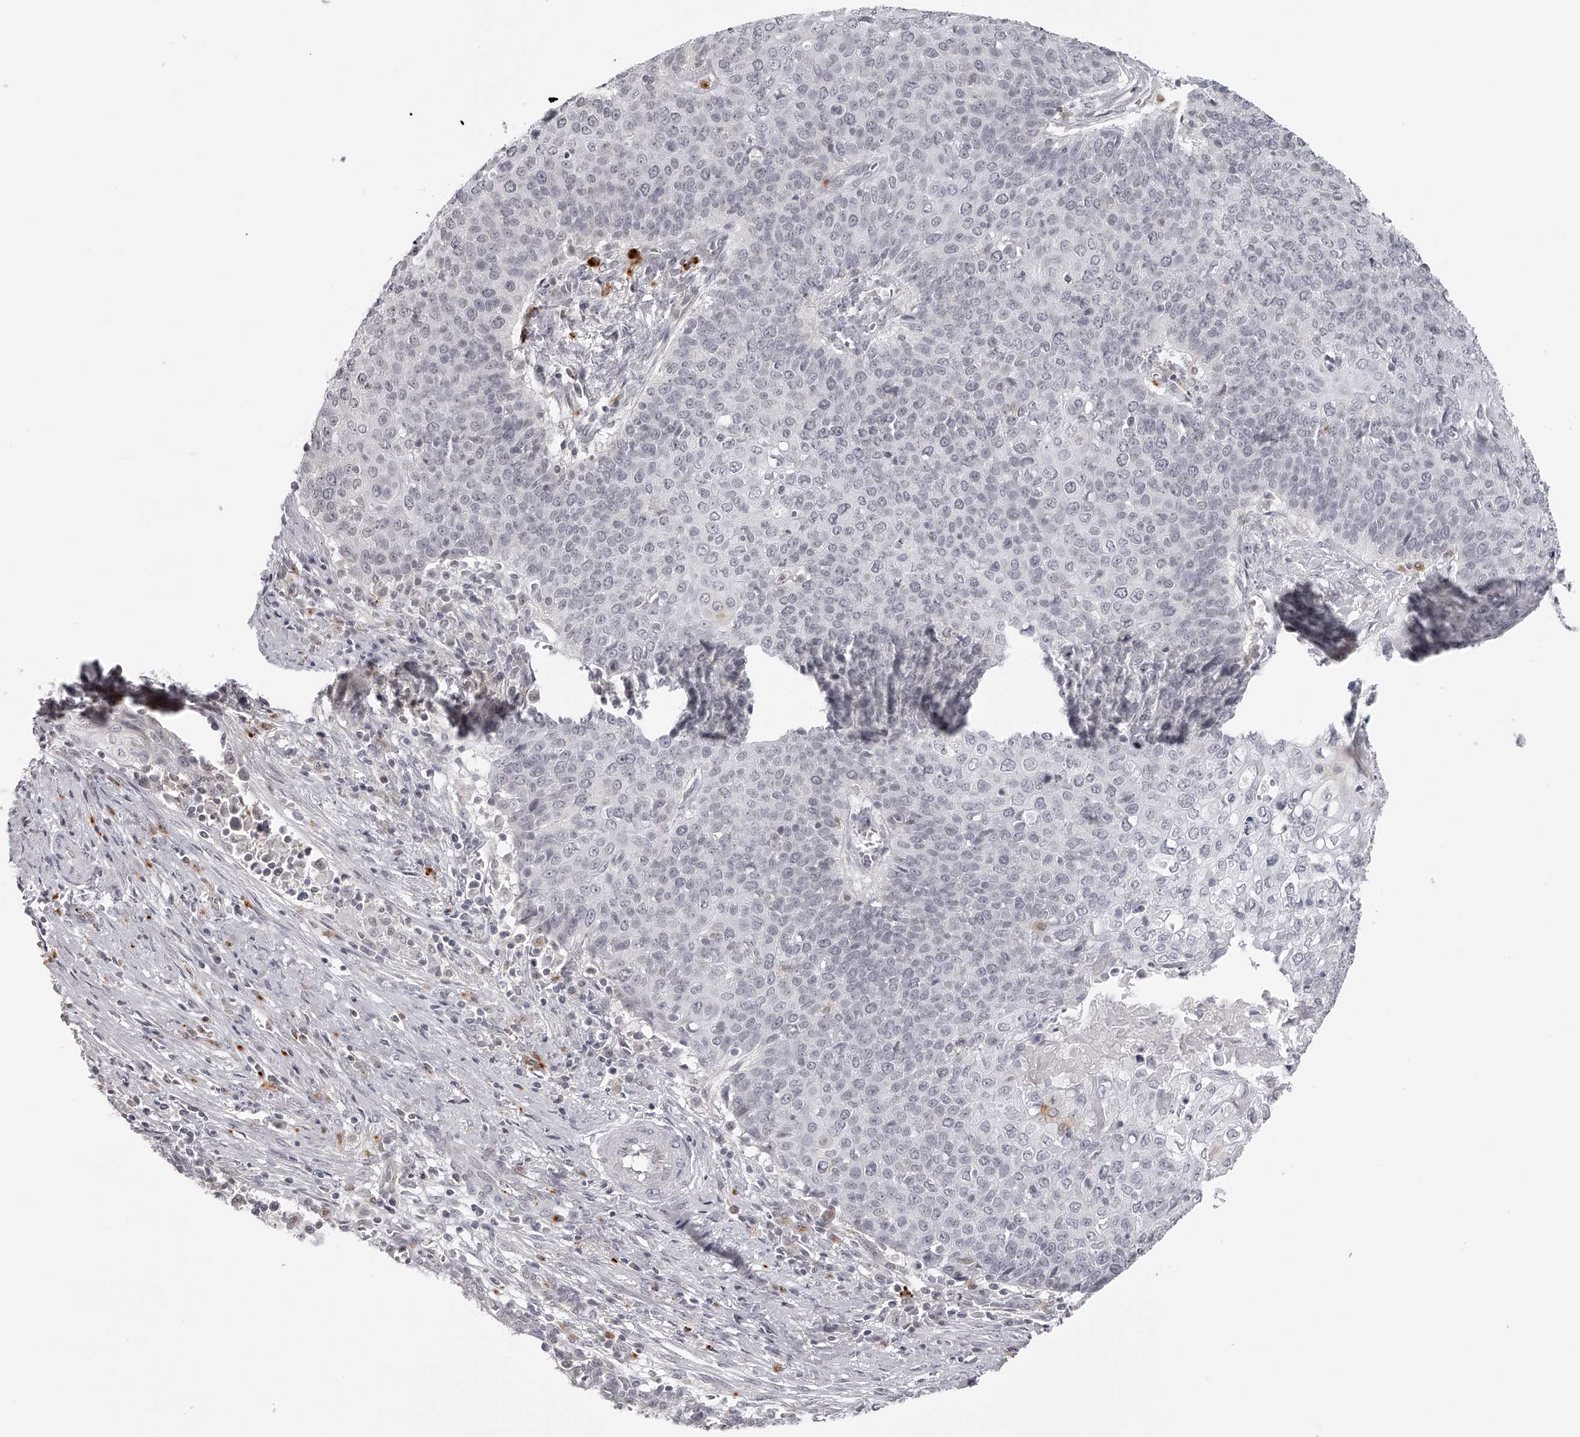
{"staining": {"intensity": "negative", "quantity": "none", "location": "none"}, "tissue": "cervical cancer", "cell_type": "Tumor cells", "image_type": "cancer", "snomed": [{"axis": "morphology", "description": "Squamous cell carcinoma, NOS"}, {"axis": "topography", "description": "Cervix"}], "caption": "IHC photomicrograph of neoplastic tissue: cervical squamous cell carcinoma stained with DAB displays no significant protein staining in tumor cells.", "gene": "RNF220", "patient": {"sex": "female", "age": 39}}